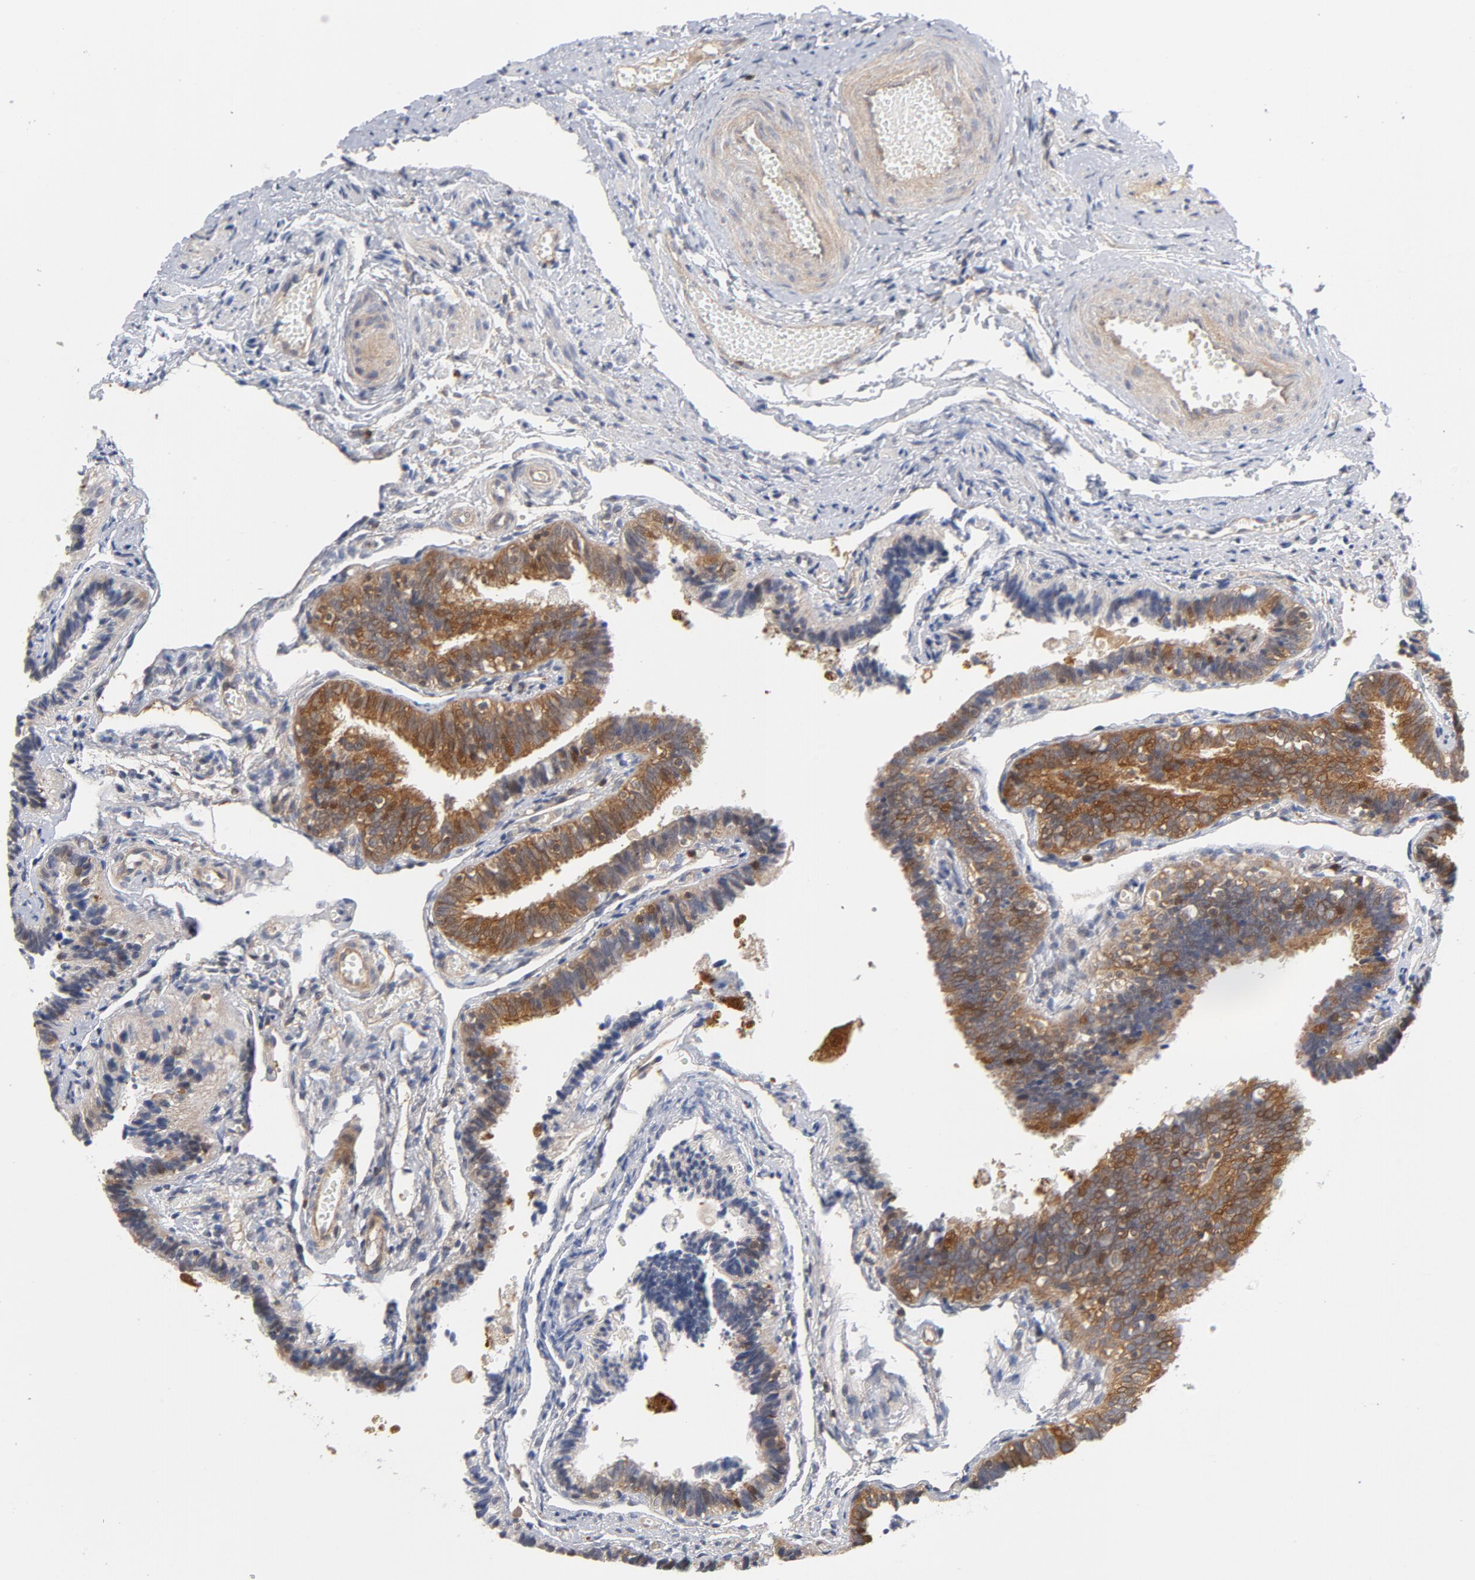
{"staining": {"intensity": "moderate", "quantity": ">75%", "location": "cytoplasmic/membranous"}, "tissue": "fallopian tube", "cell_type": "Glandular cells", "image_type": "normal", "snomed": [{"axis": "morphology", "description": "Normal tissue, NOS"}, {"axis": "topography", "description": "Fallopian tube"}], "caption": "The photomicrograph displays immunohistochemical staining of normal fallopian tube. There is moderate cytoplasmic/membranous positivity is present in approximately >75% of glandular cells.", "gene": "TRADD", "patient": {"sex": "female", "age": 46}}